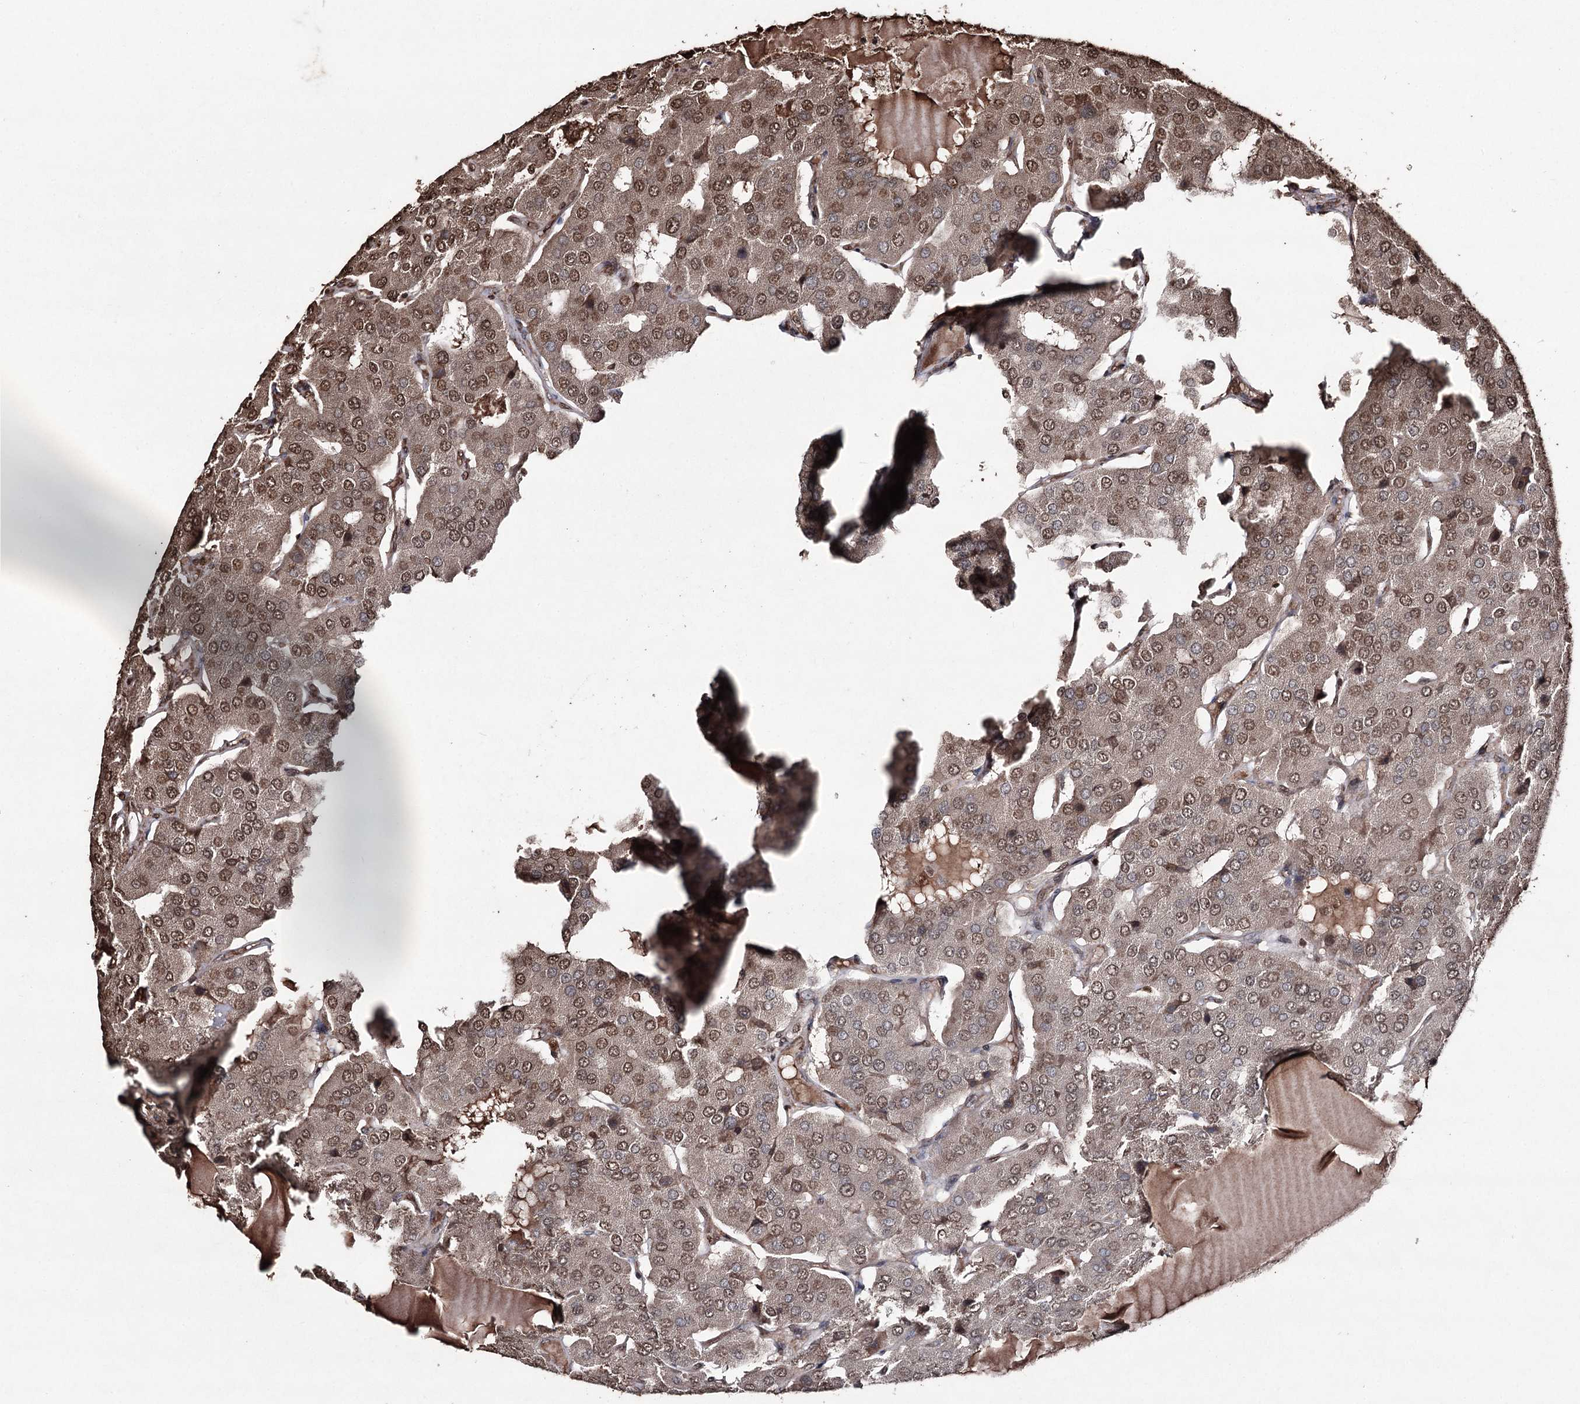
{"staining": {"intensity": "moderate", "quantity": ">75%", "location": "nuclear"}, "tissue": "parathyroid gland", "cell_type": "Glandular cells", "image_type": "normal", "snomed": [{"axis": "morphology", "description": "Normal tissue, NOS"}, {"axis": "morphology", "description": "Adenoma, NOS"}, {"axis": "topography", "description": "Parathyroid gland"}], "caption": "Protein expression analysis of unremarkable parathyroid gland shows moderate nuclear positivity in approximately >75% of glandular cells.", "gene": "ATG14", "patient": {"sex": "female", "age": 86}}